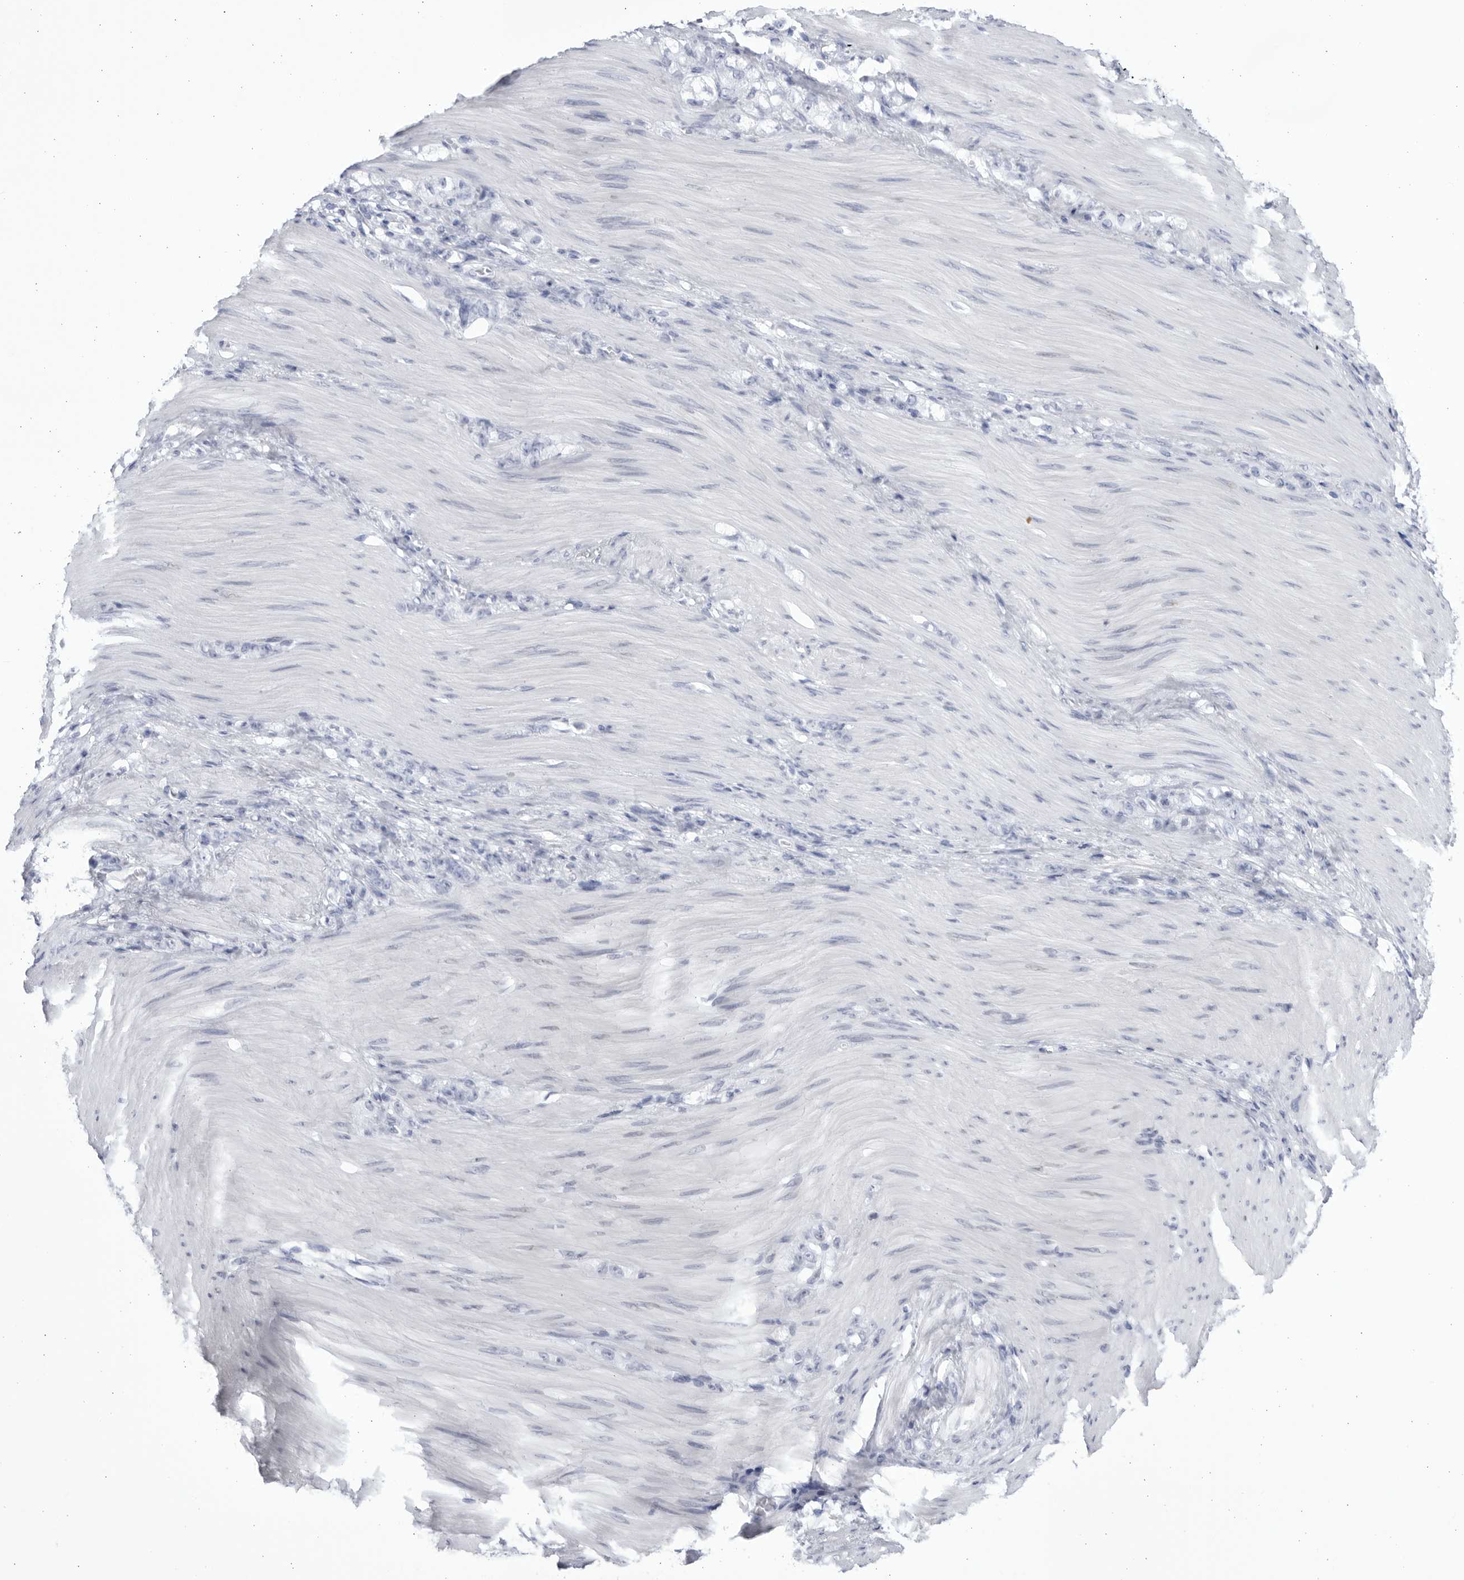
{"staining": {"intensity": "negative", "quantity": "none", "location": "none"}, "tissue": "stomach cancer", "cell_type": "Tumor cells", "image_type": "cancer", "snomed": [{"axis": "morphology", "description": "Normal tissue, NOS"}, {"axis": "morphology", "description": "Adenocarcinoma, NOS"}, {"axis": "topography", "description": "Stomach"}], "caption": "This is a image of IHC staining of stomach cancer (adenocarcinoma), which shows no staining in tumor cells.", "gene": "CCDC181", "patient": {"sex": "male", "age": 82}}